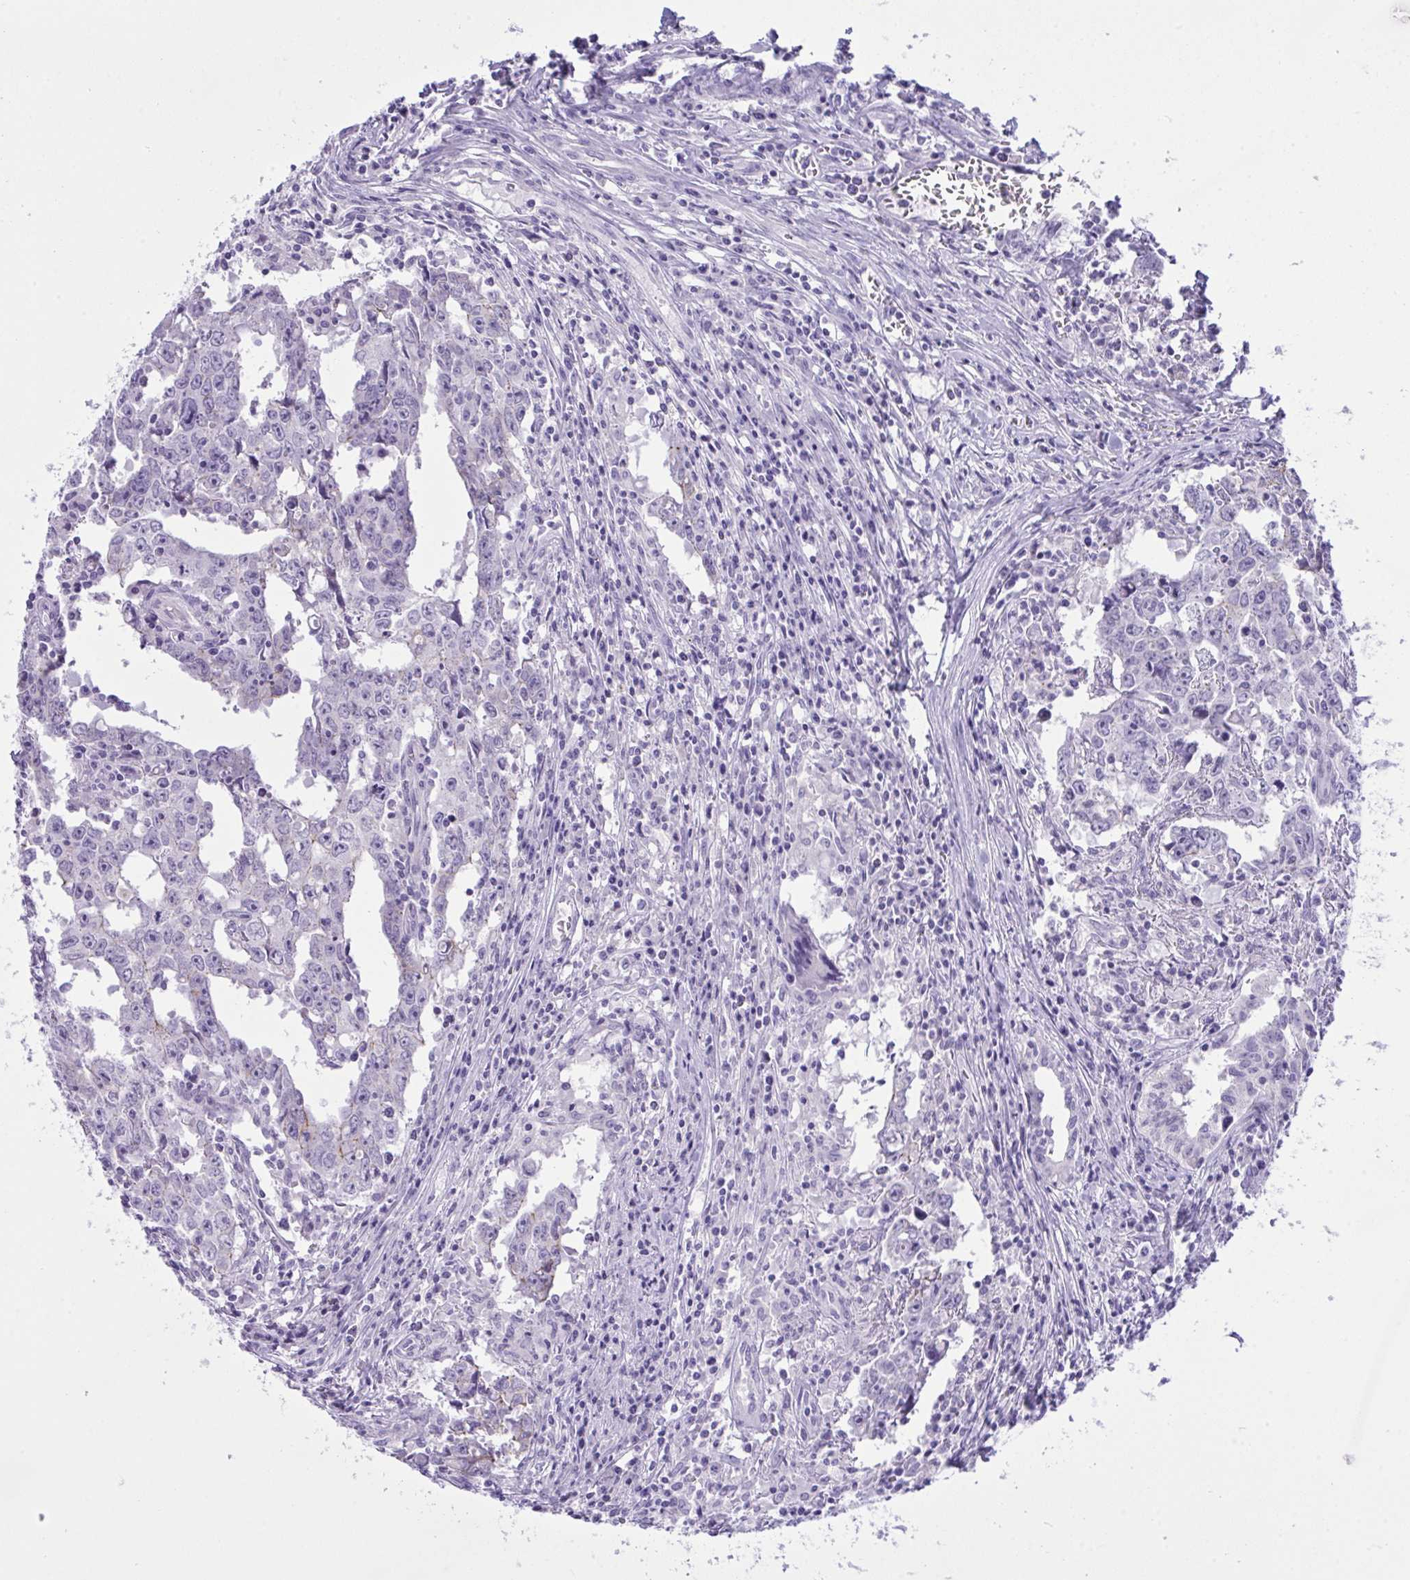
{"staining": {"intensity": "negative", "quantity": "none", "location": "none"}, "tissue": "testis cancer", "cell_type": "Tumor cells", "image_type": "cancer", "snomed": [{"axis": "morphology", "description": "Carcinoma, Embryonal, NOS"}, {"axis": "topography", "description": "Testis"}], "caption": "The immunohistochemistry histopathology image has no significant expression in tumor cells of testis cancer tissue. (Brightfield microscopy of DAB IHC at high magnification).", "gene": "GLB1L2", "patient": {"sex": "male", "age": 22}}